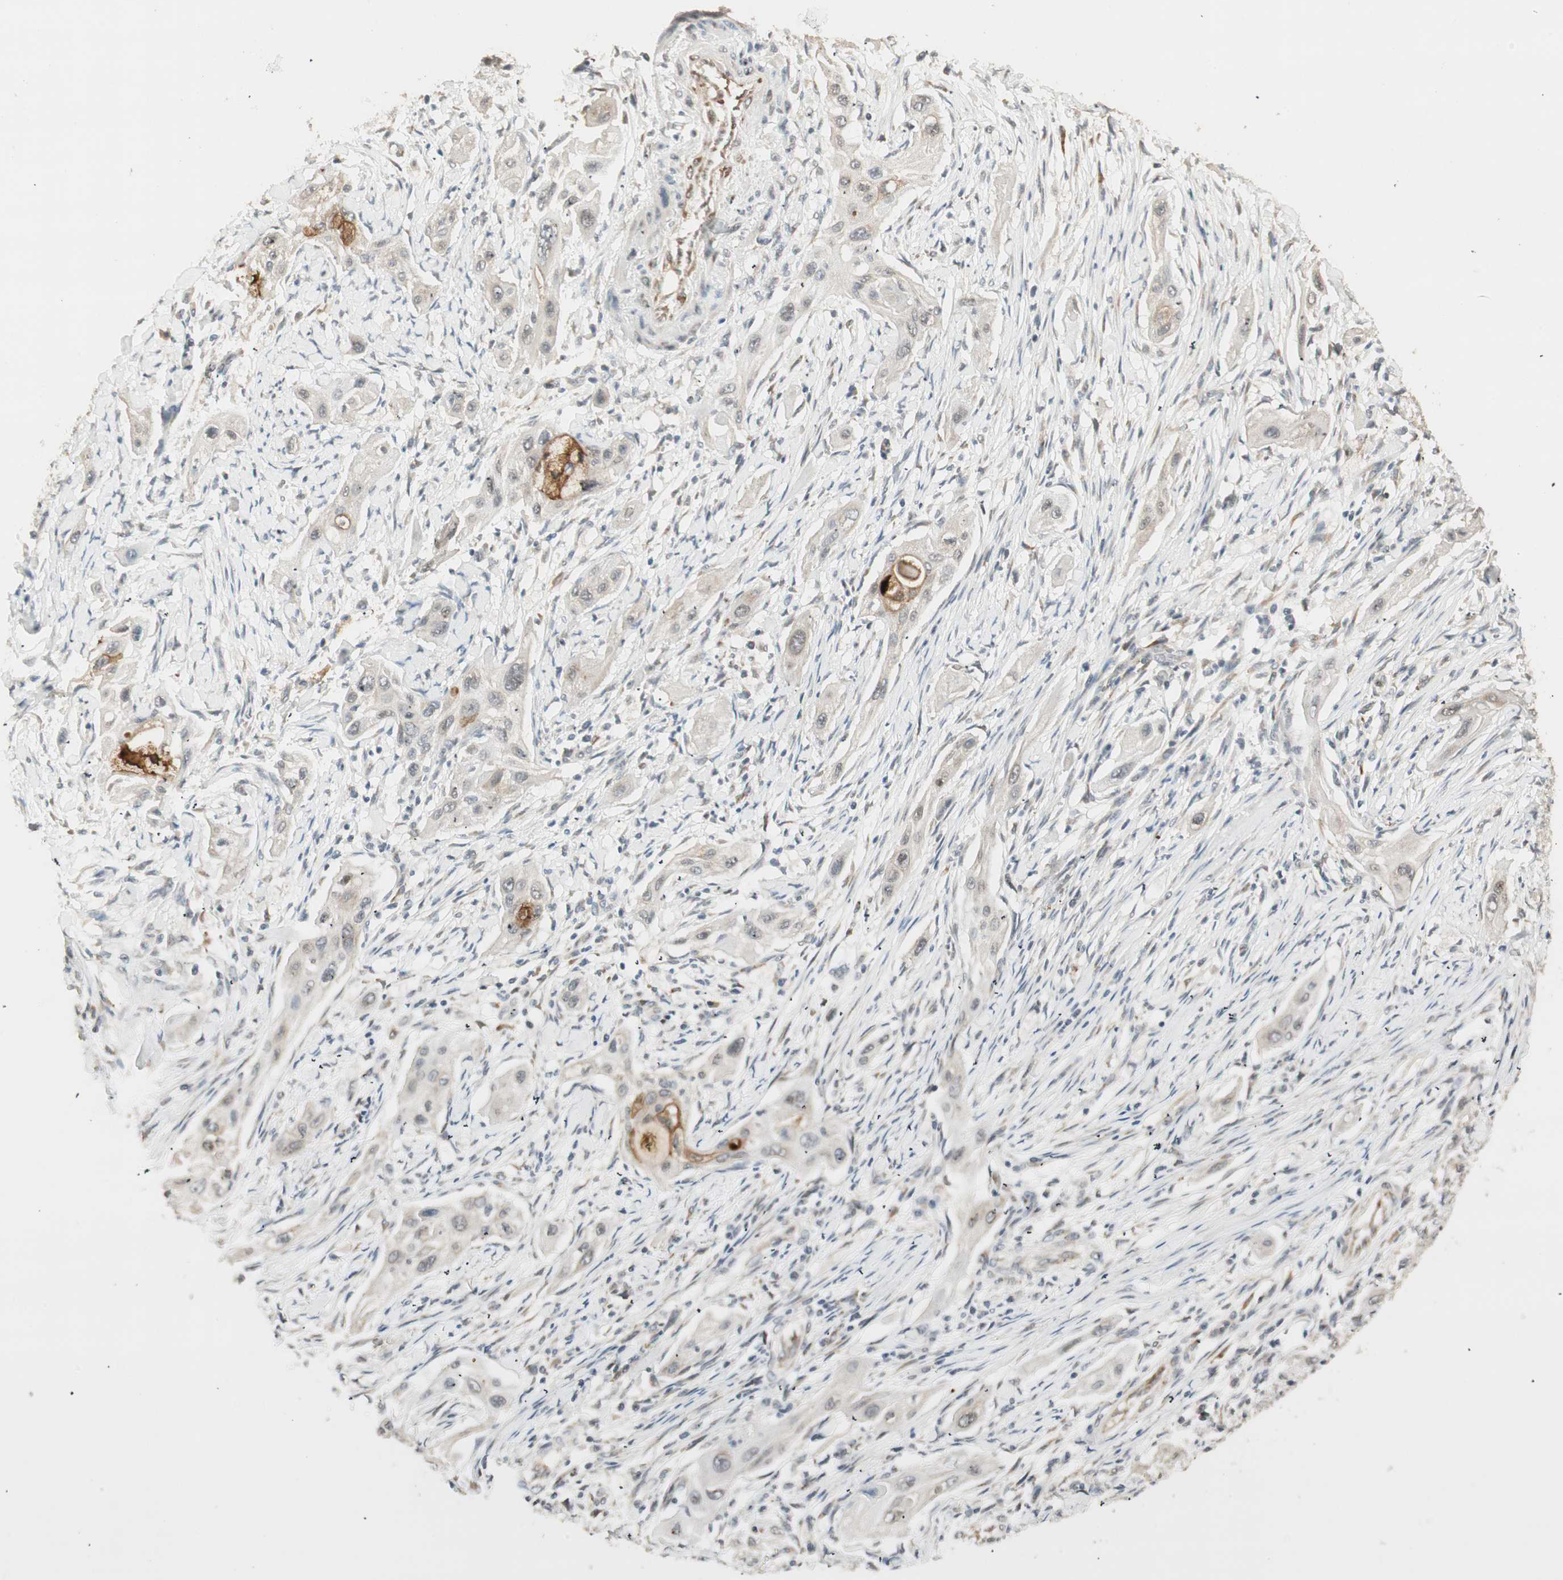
{"staining": {"intensity": "weak", "quantity": "<25%", "location": "cytoplasmic/membranous"}, "tissue": "lung cancer", "cell_type": "Tumor cells", "image_type": "cancer", "snomed": [{"axis": "morphology", "description": "Squamous cell carcinoma, NOS"}, {"axis": "topography", "description": "Lung"}], "caption": "There is no significant expression in tumor cells of lung squamous cell carcinoma.", "gene": "TASOR", "patient": {"sex": "female", "age": 47}}